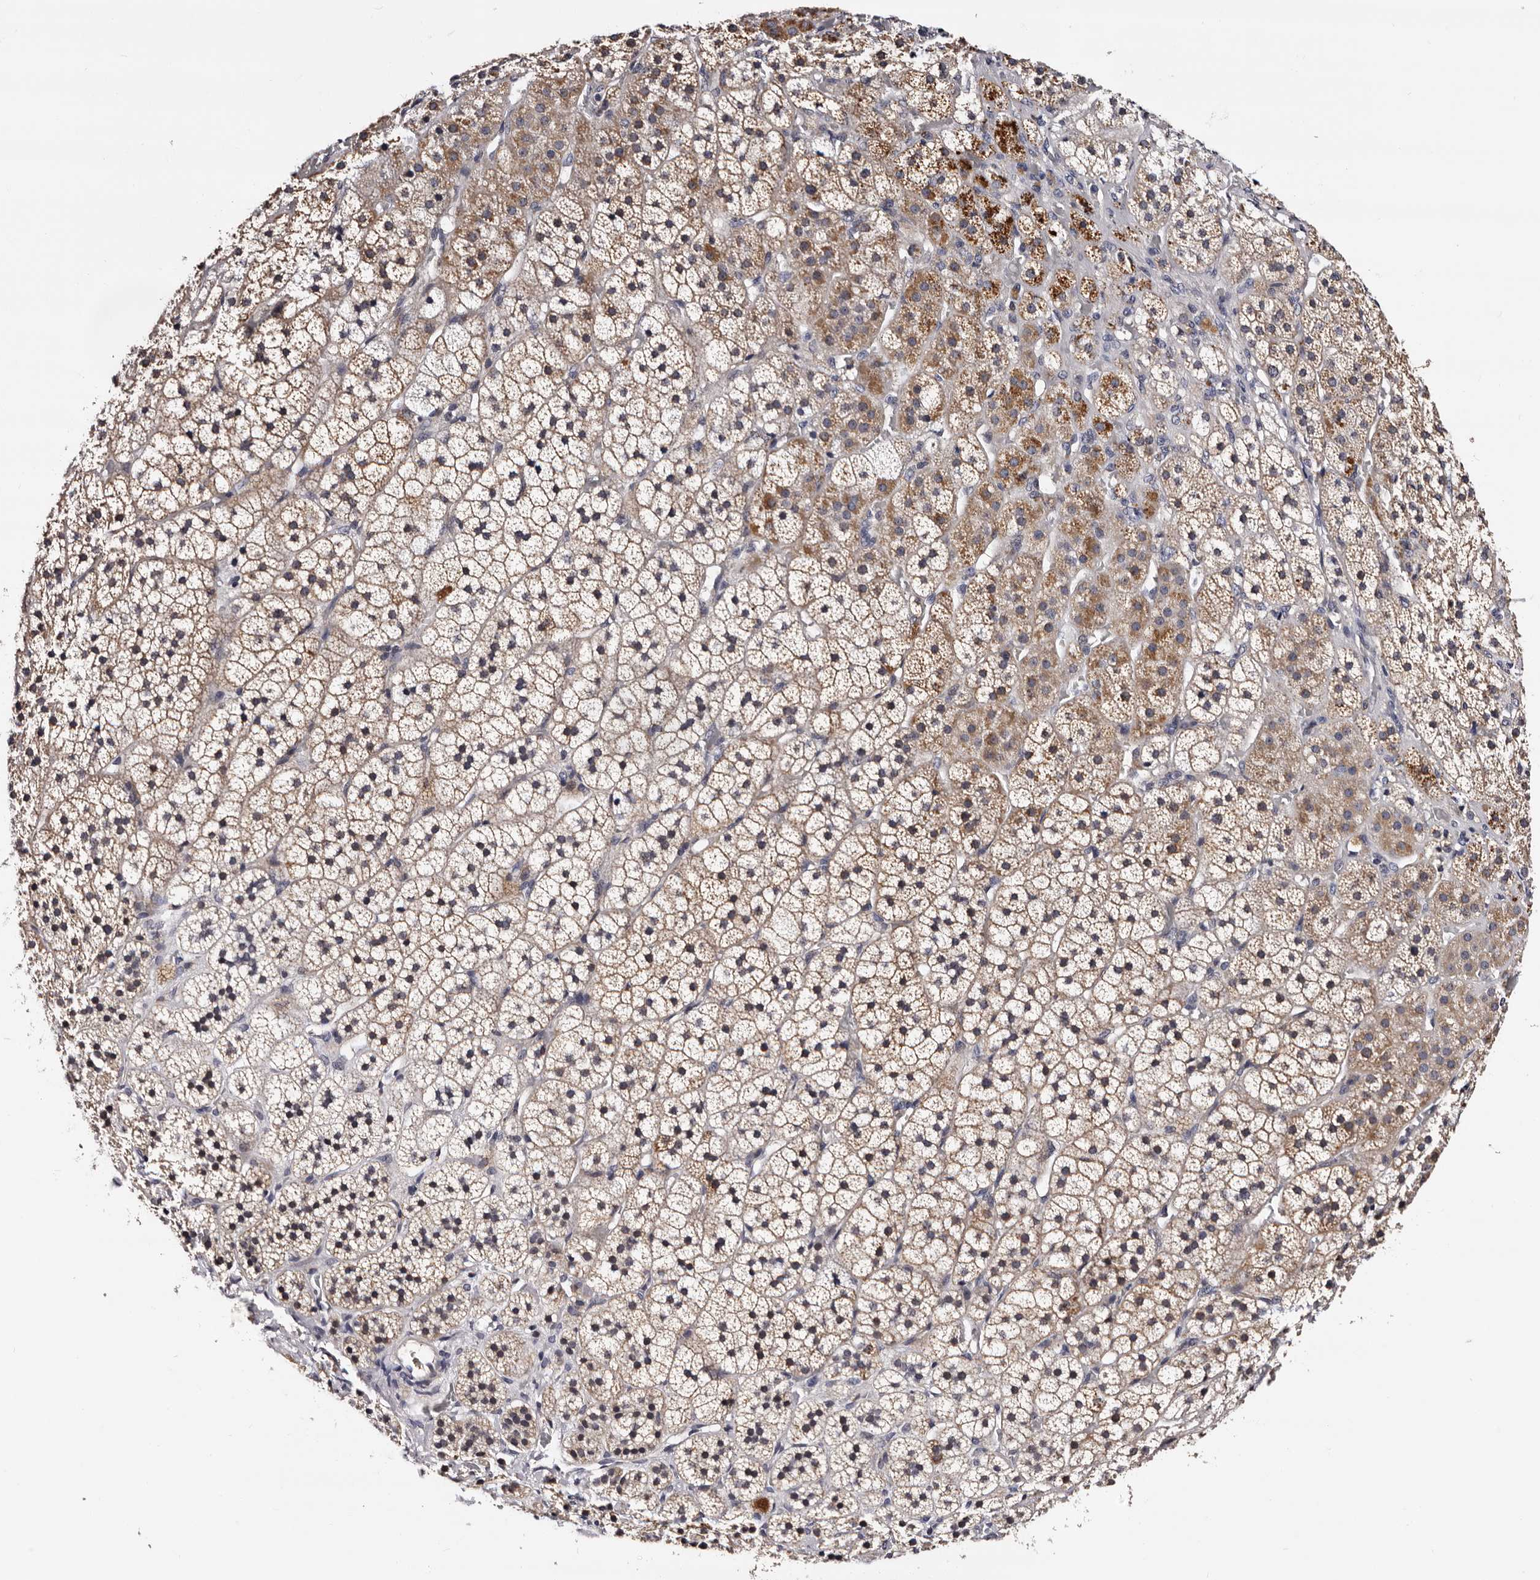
{"staining": {"intensity": "moderate", "quantity": ">75%", "location": "cytoplasmic/membranous"}, "tissue": "adrenal gland", "cell_type": "Glandular cells", "image_type": "normal", "snomed": [{"axis": "morphology", "description": "Normal tissue, NOS"}, {"axis": "topography", "description": "Adrenal gland"}], "caption": "Protein analysis of unremarkable adrenal gland exhibits moderate cytoplasmic/membranous staining in approximately >75% of glandular cells.", "gene": "TAF4B", "patient": {"sex": "female", "age": 44}}